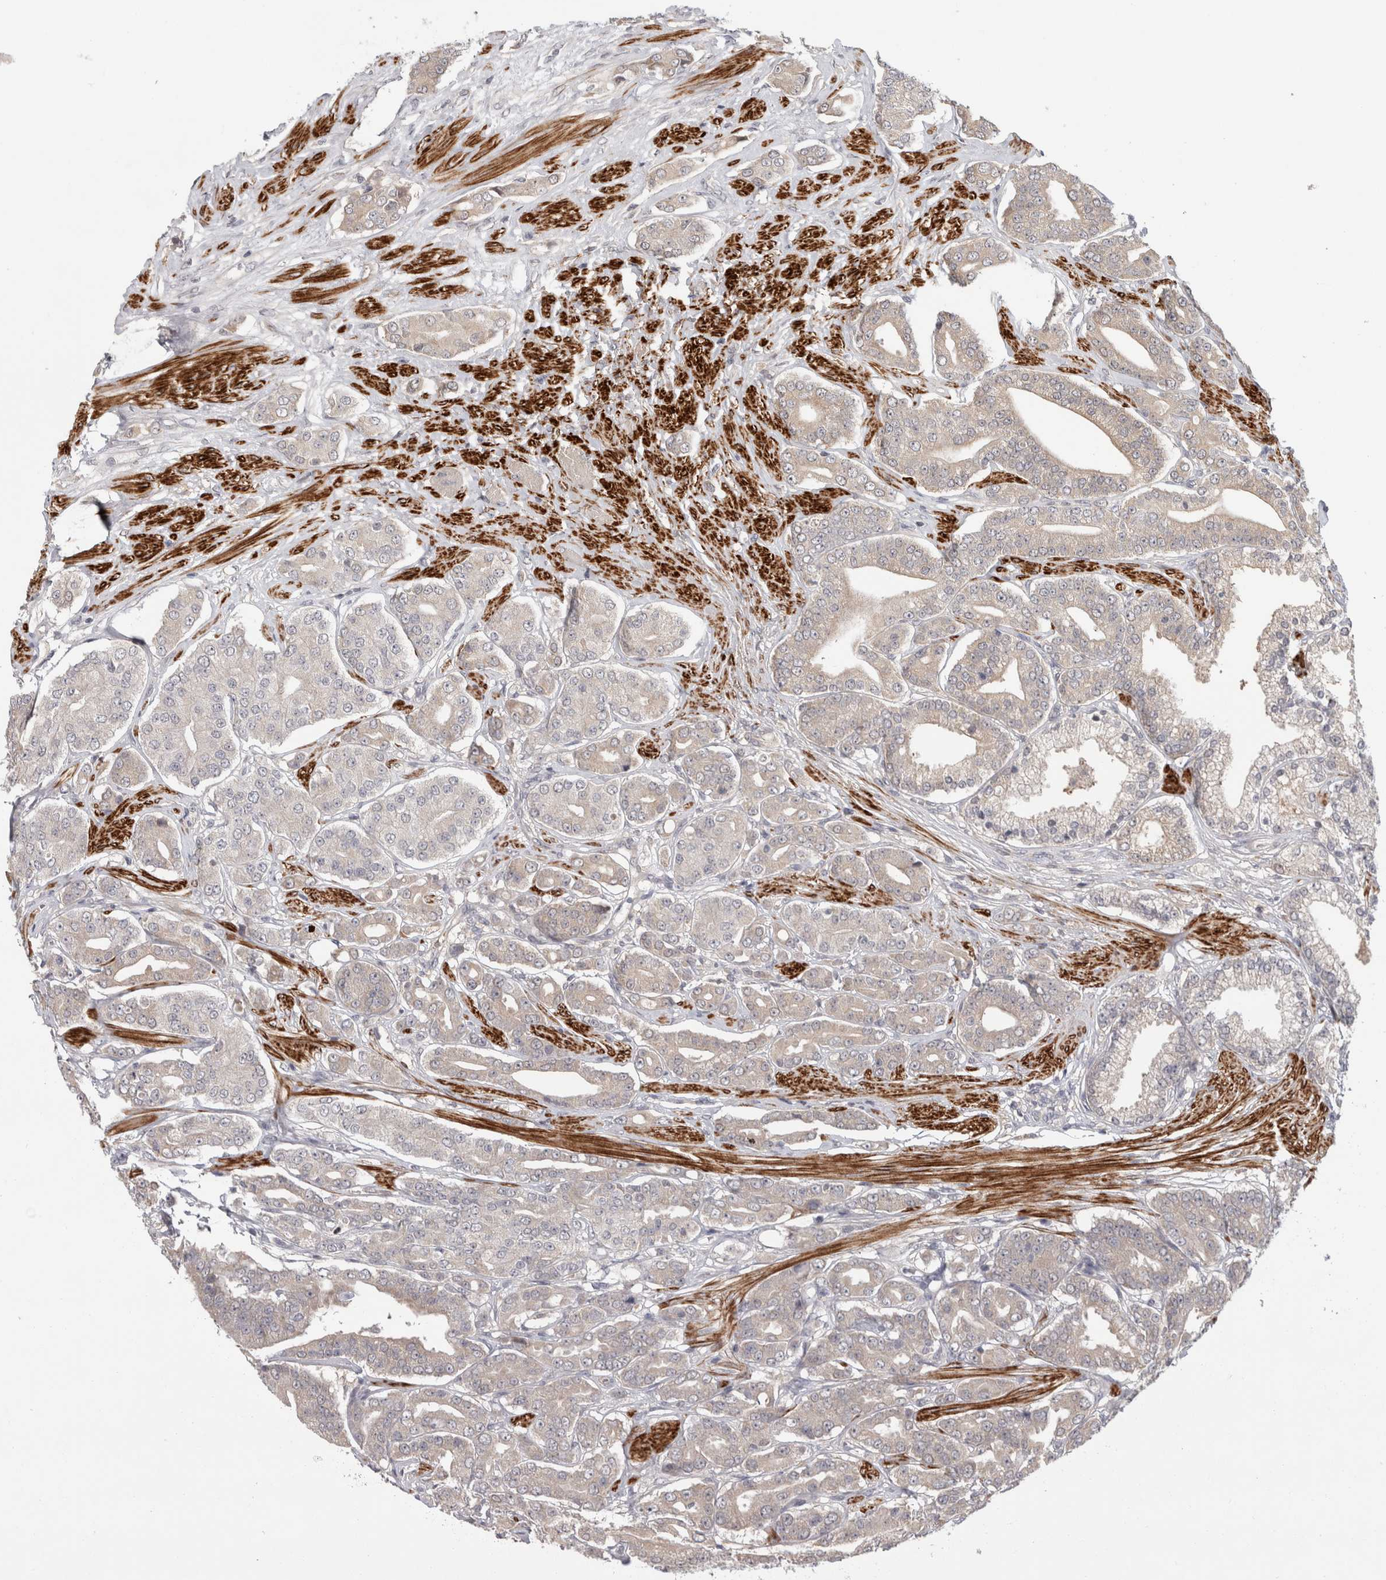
{"staining": {"intensity": "weak", "quantity": "<25%", "location": "cytoplasmic/membranous"}, "tissue": "prostate cancer", "cell_type": "Tumor cells", "image_type": "cancer", "snomed": [{"axis": "morphology", "description": "Adenocarcinoma, High grade"}, {"axis": "topography", "description": "Prostate"}], "caption": "This image is of prostate adenocarcinoma (high-grade) stained with immunohistochemistry (IHC) to label a protein in brown with the nuclei are counter-stained blue. There is no staining in tumor cells.", "gene": "ZNF318", "patient": {"sex": "male", "age": 71}}